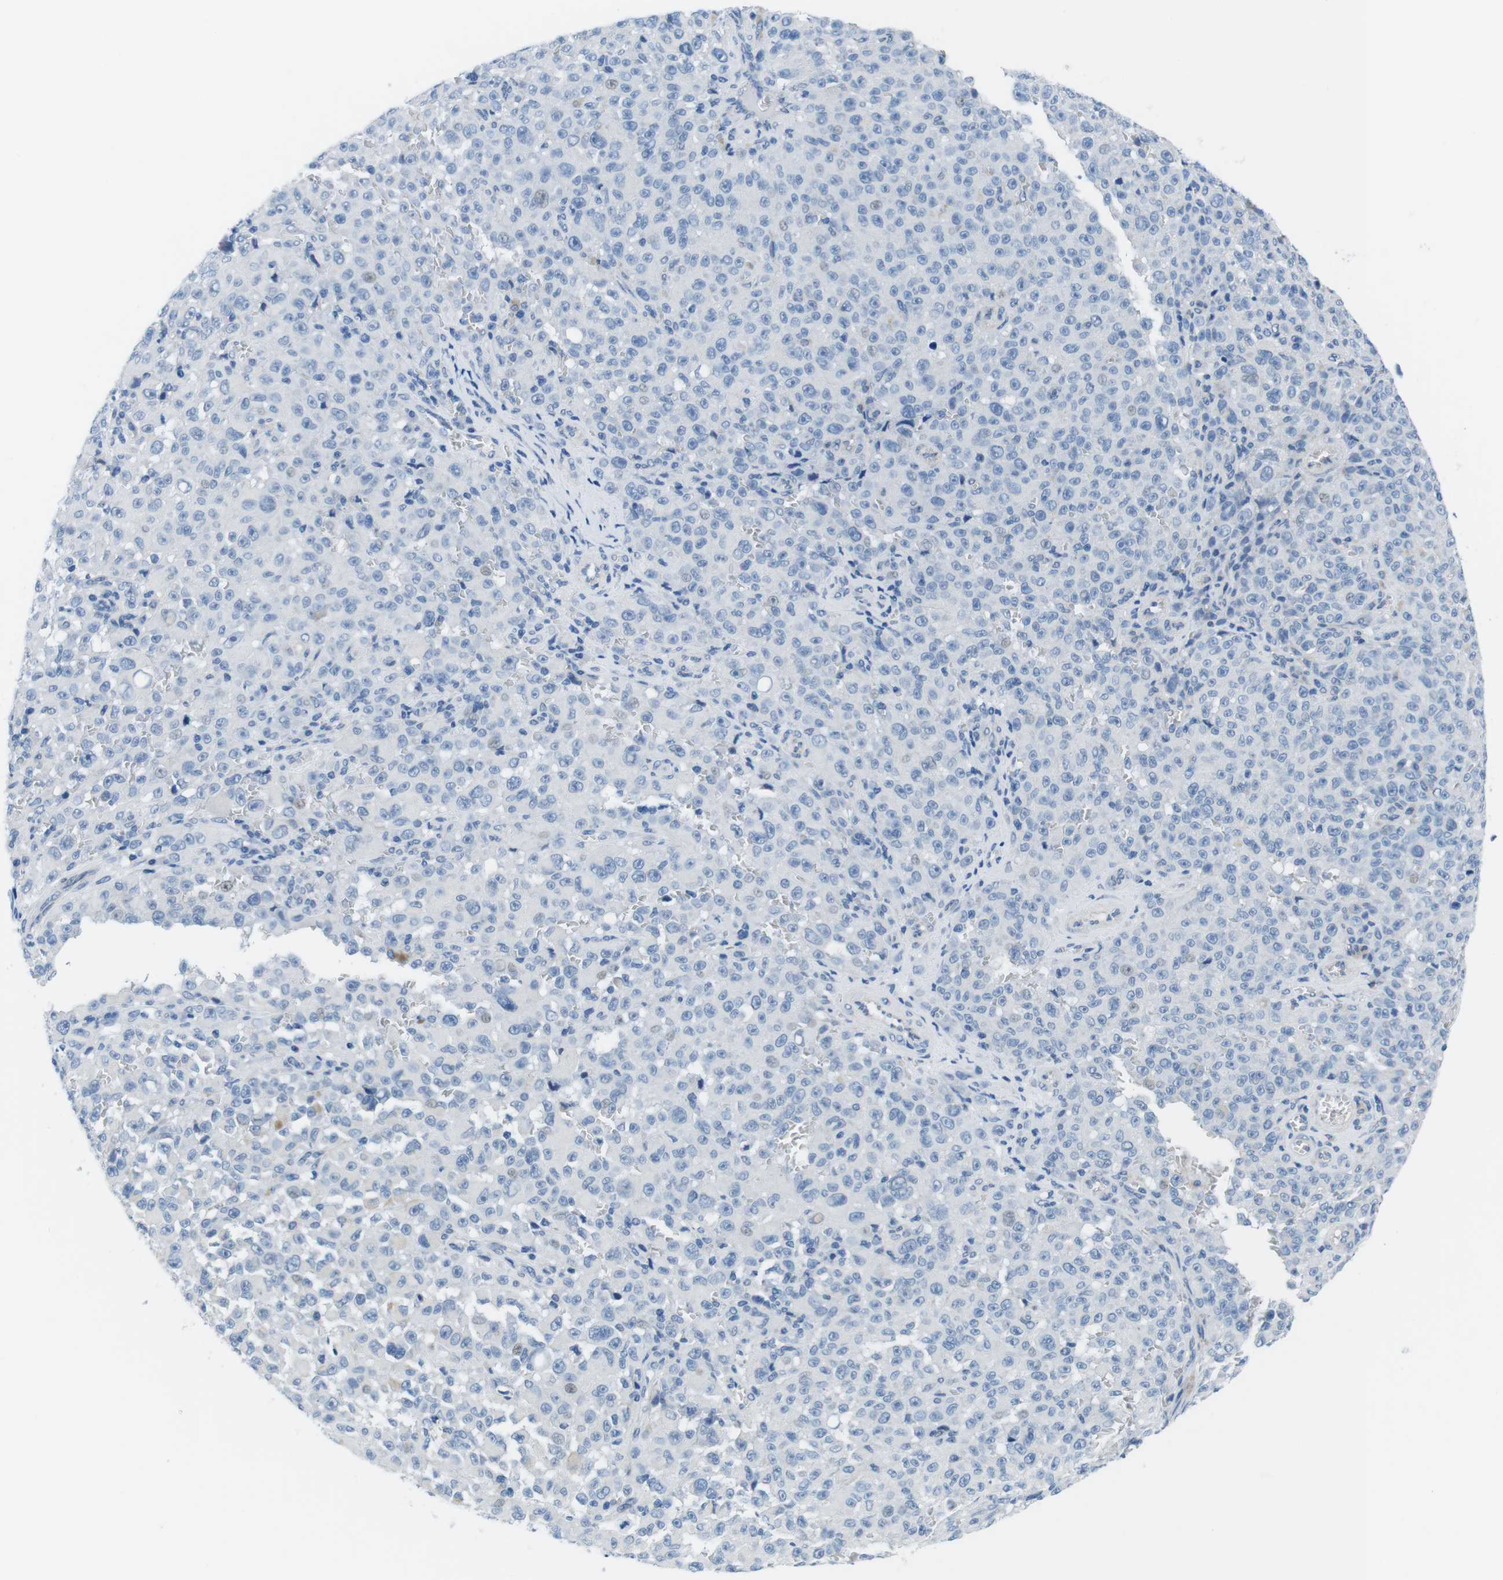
{"staining": {"intensity": "negative", "quantity": "none", "location": "none"}, "tissue": "melanoma", "cell_type": "Tumor cells", "image_type": "cancer", "snomed": [{"axis": "morphology", "description": "Malignant melanoma, NOS"}, {"axis": "topography", "description": "Skin"}], "caption": "Tumor cells show no significant staining in malignant melanoma. The staining was performed using DAB to visualize the protein expression in brown, while the nuclei were stained in blue with hematoxylin (Magnification: 20x).", "gene": "MUC2", "patient": {"sex": "female", "age": 82}}